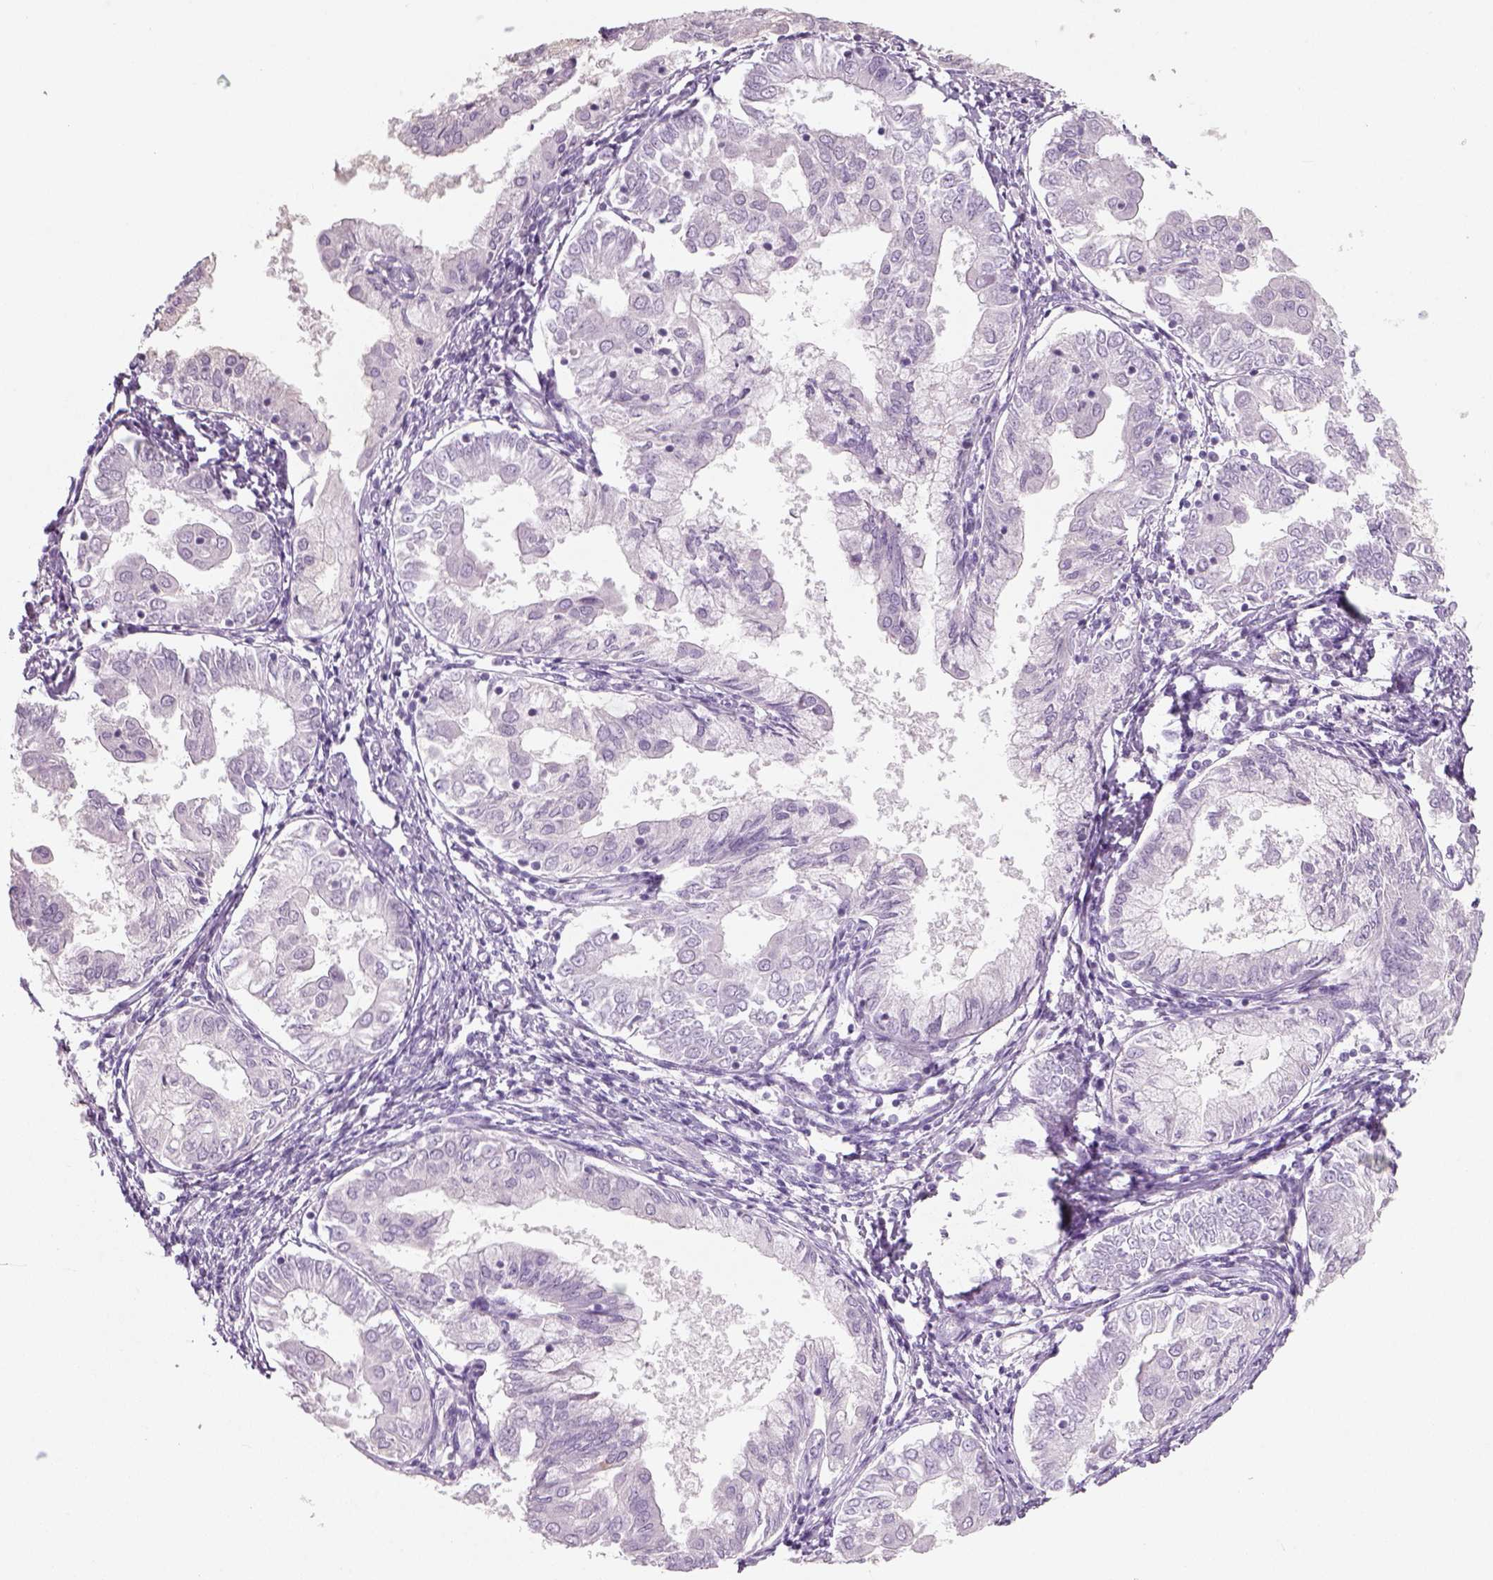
{"staining": {"intensity": "negative", "quantity": "none", "location": "none"}, "tissue": "endometrial cancer", "cell_type": "Tumor cells", "image_type": "cancer", "snomed": [{"axis": "morphology", "description": "Adenocarcinoma, NOS"}, {"axis": "topography", "description": "Endometrium"}], "caption": "Tumor cells are negative for protein expression in human endometrial adenocarcinoma. Nuclei are stained in blue.", "gene": "SLC6A2", "patient": {"sex": "female", "age": 68}}